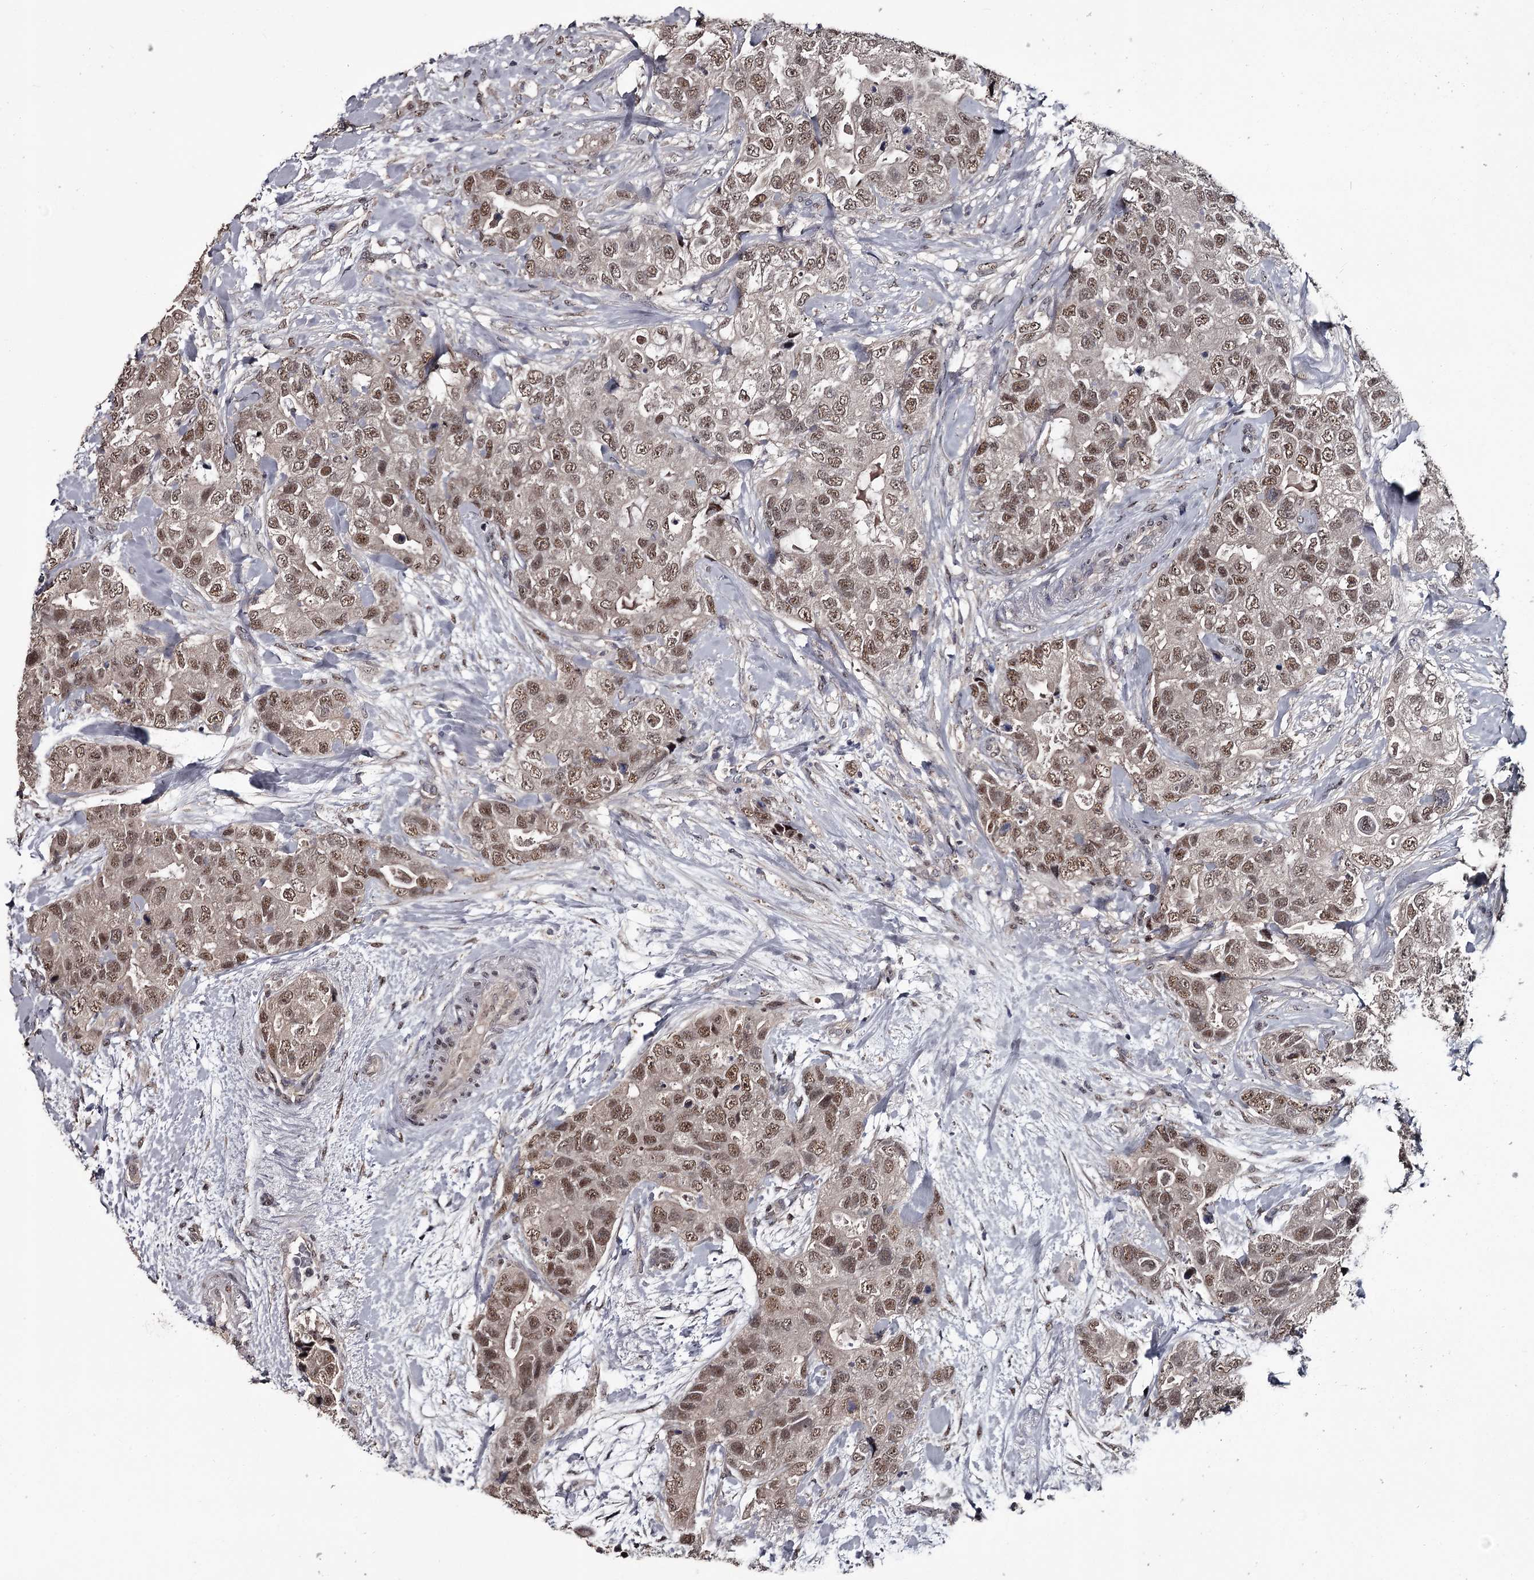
{"staining": {"intensity": "moderate", "quantity": ">75%", "location": "nuclear"}, "tissue": "breast cancer", "cell_type": "Tumor cells", "image_type": "cancer", "snomed": [{"axis": "morphology", "description": "Duct carcinoma"}, {"axis": "topography", "description": "Breast"}], "caption": "Immunohistochemistry (IHC) staining of invasive ductal carcinoma (breast), which demonstrates medium levels of moderate nuclear expression in about >75% of tumor cells indicating moderate nuclear protein expression. The staining was performed using DAB (3,3'-diaminobenzidine) (brown) for protein detection and nuclei were counterstained in hematoxylin (blue).", "gene": "PRPF40B", "patient": {"sex": "female", "age": 62}}